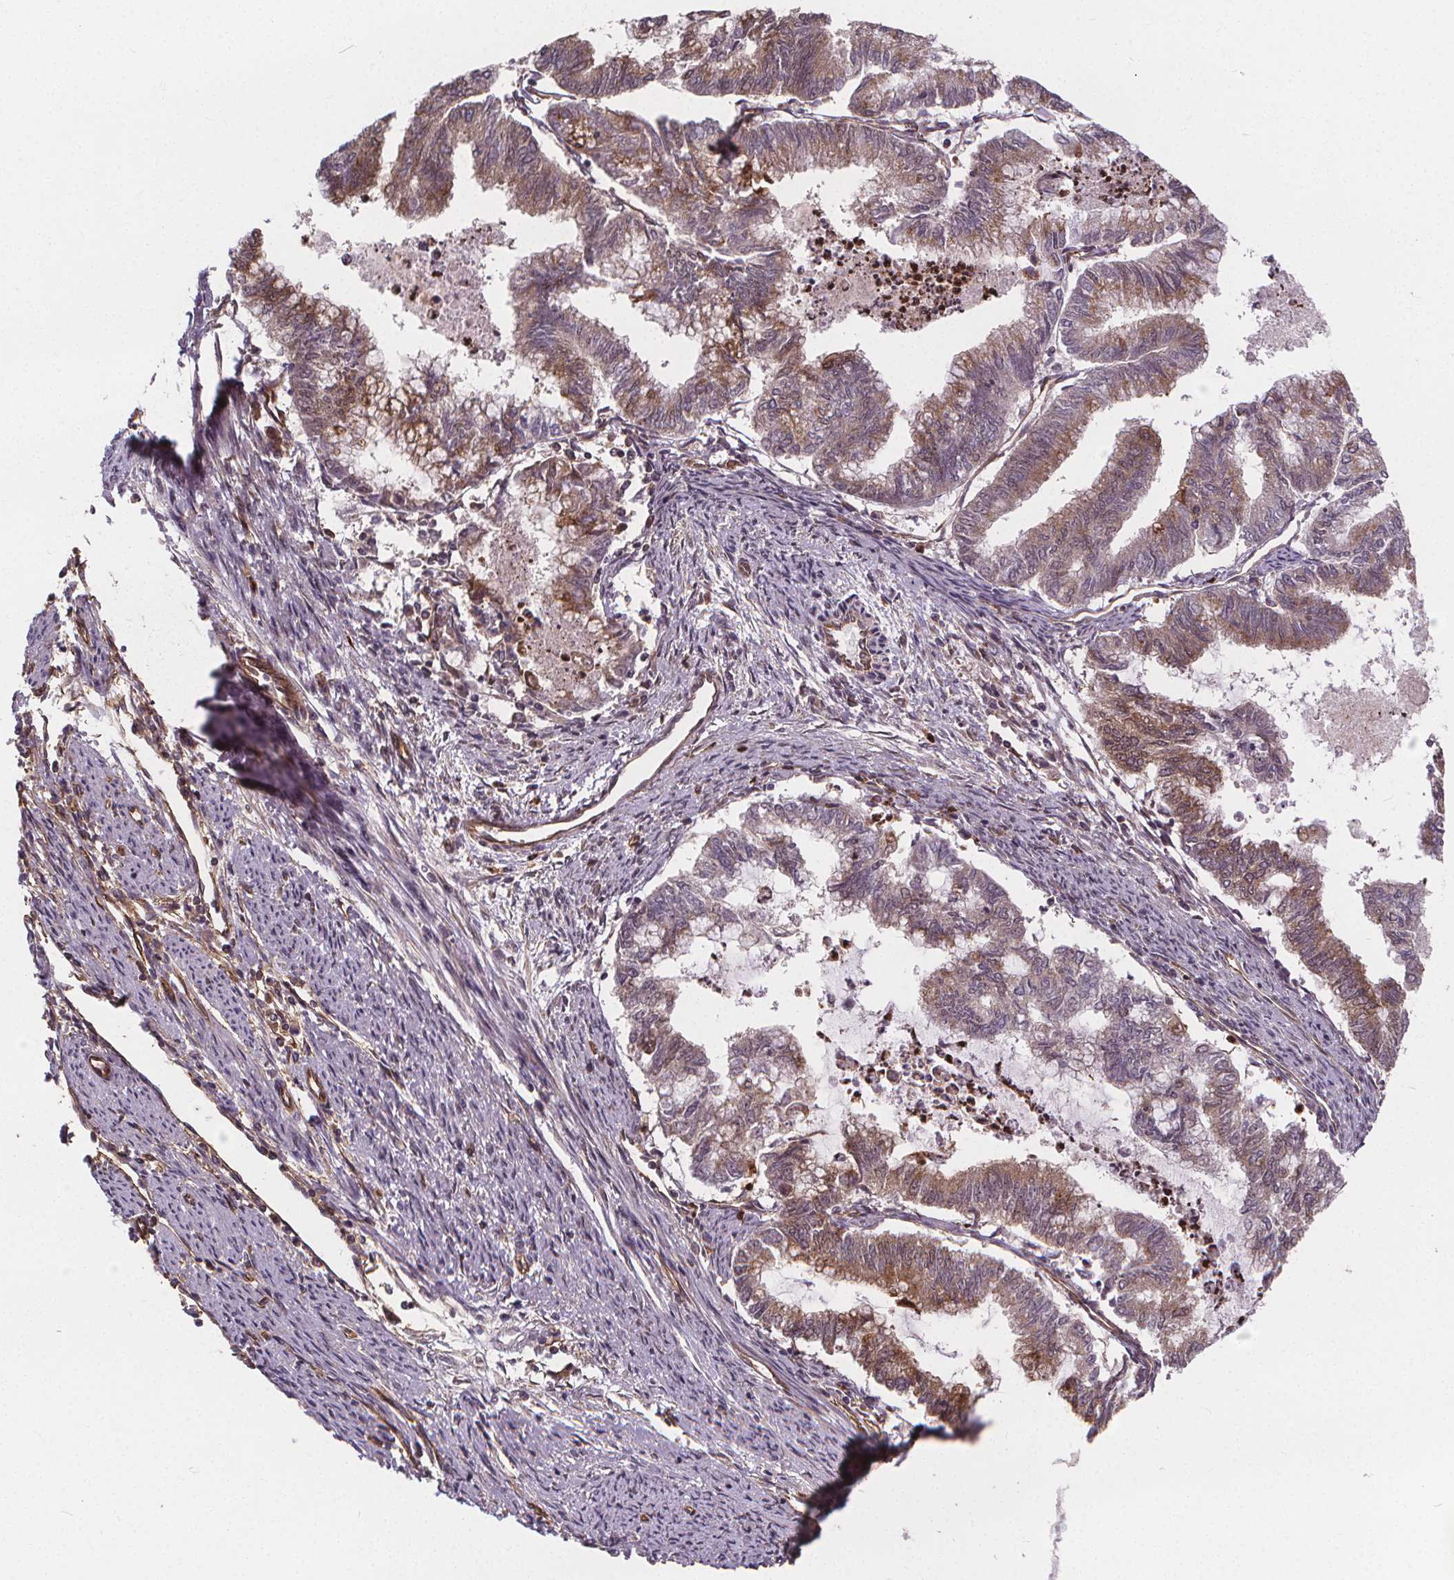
{"staining": {"intensity": "moderate", "quantity": ">75%", "location": "cytoplasmic/membranous"}, "tissue": "endometrial cancer", "cell_type": "Tumor cells", "image_type": "cancer", "snomed": [{"axis": "morphology", "description": "Adenocarcinoma, NOS"}, {"axis": "topography", "description": "Endometrium"}], "caption": "The micrograph displays a brown stain indicating the presence of a protein in the cytoplasmic/membranous of tumor cells in endometrial cancer.", "gene": "CLINT1", "patient": {"sex": "female", "age": 79}}